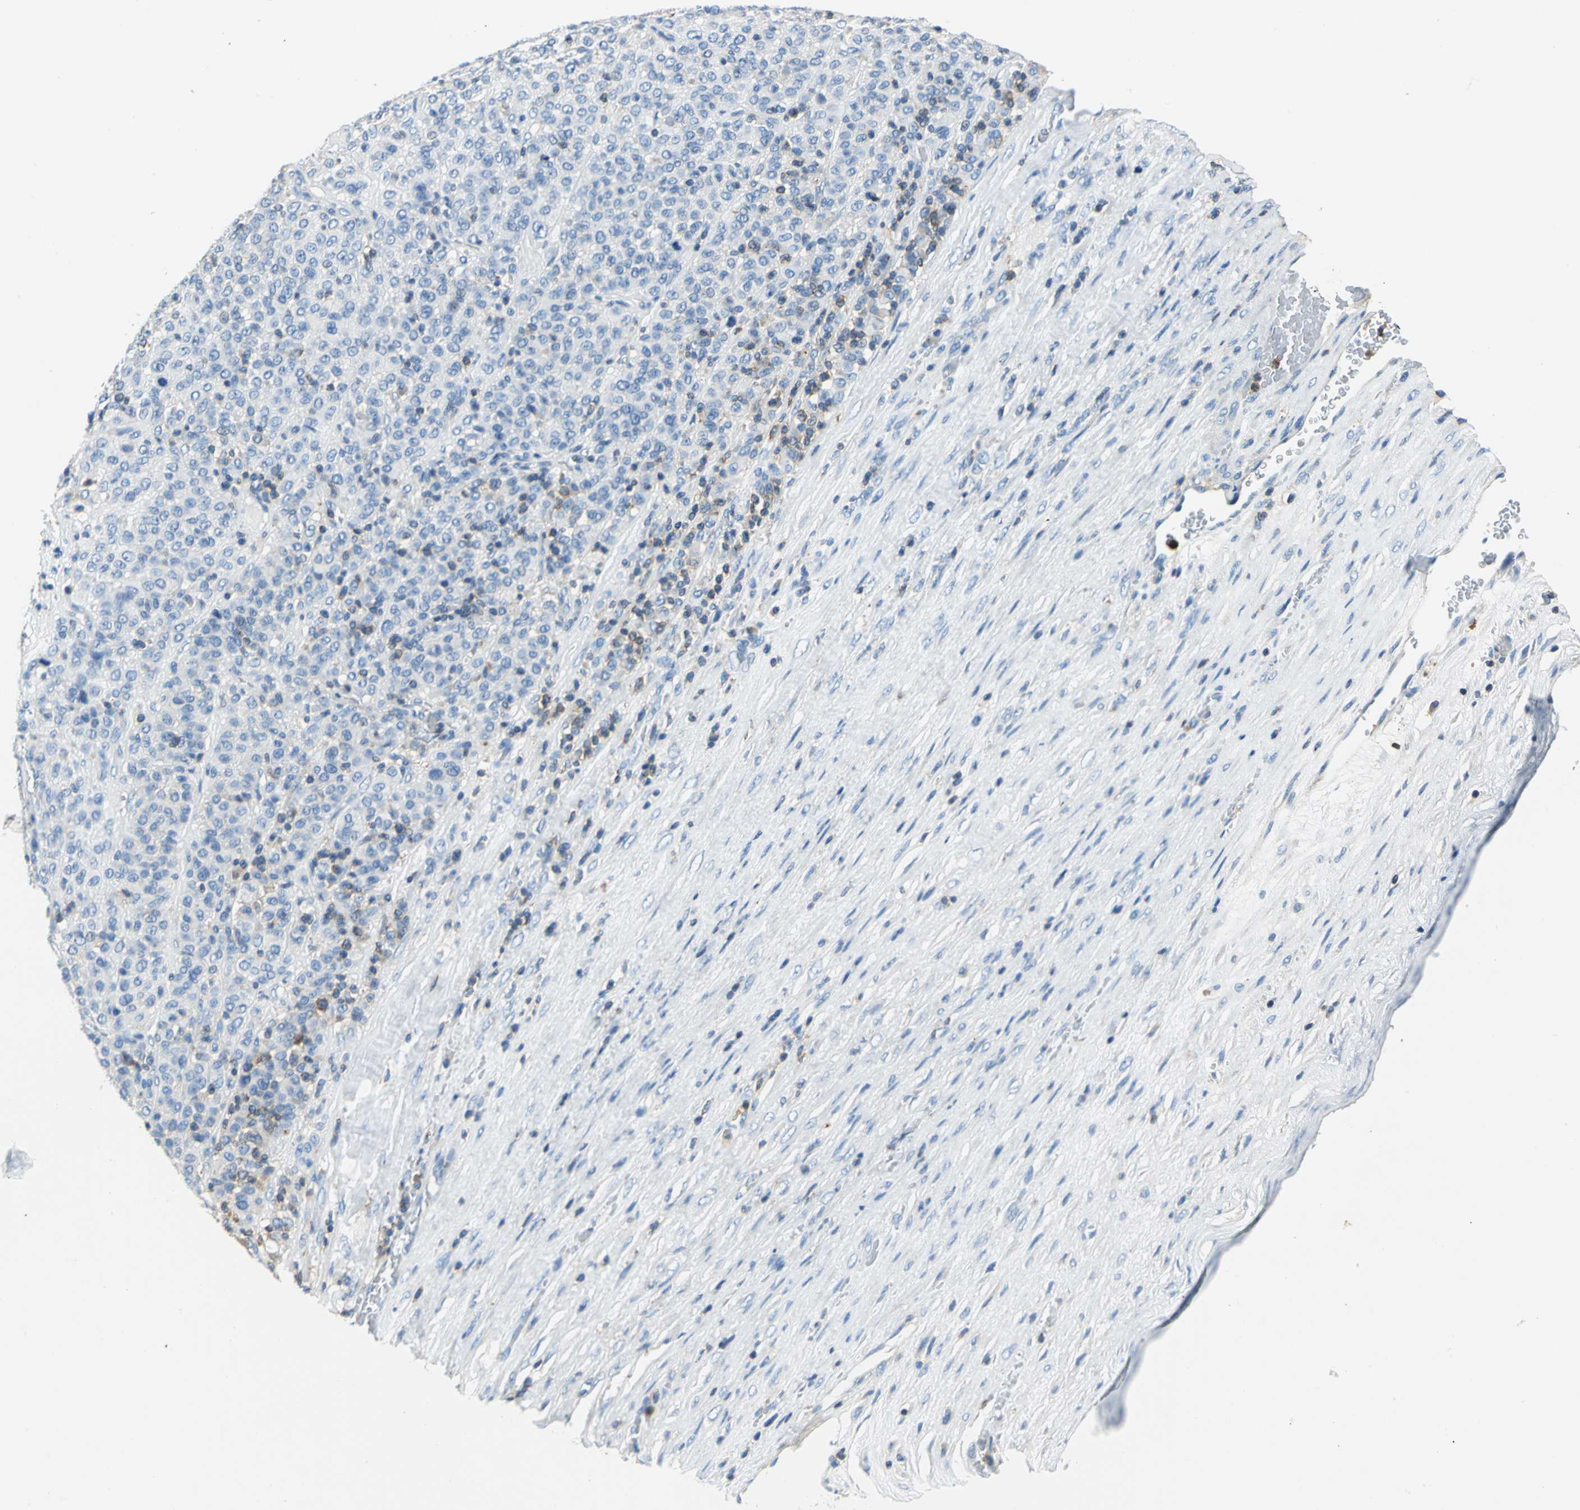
{"staining": {"intensity": "negative", "quantity": "none", "location": "none"}, "tissue": "melanoma", "cell_type": "Tumor cells", "image_type": "cancer", "snomed": [{"axis": "morphology", "description": "Malignant melanoma, Metastatic site"}, {"axis": "topography", "description": "Pancreas"}], "caption": "Protein analysis of melanoma displays no significant staining in tumor cells.", "gene": "SEPTIN6", "patient": {"sex": "female", "age": 30}}